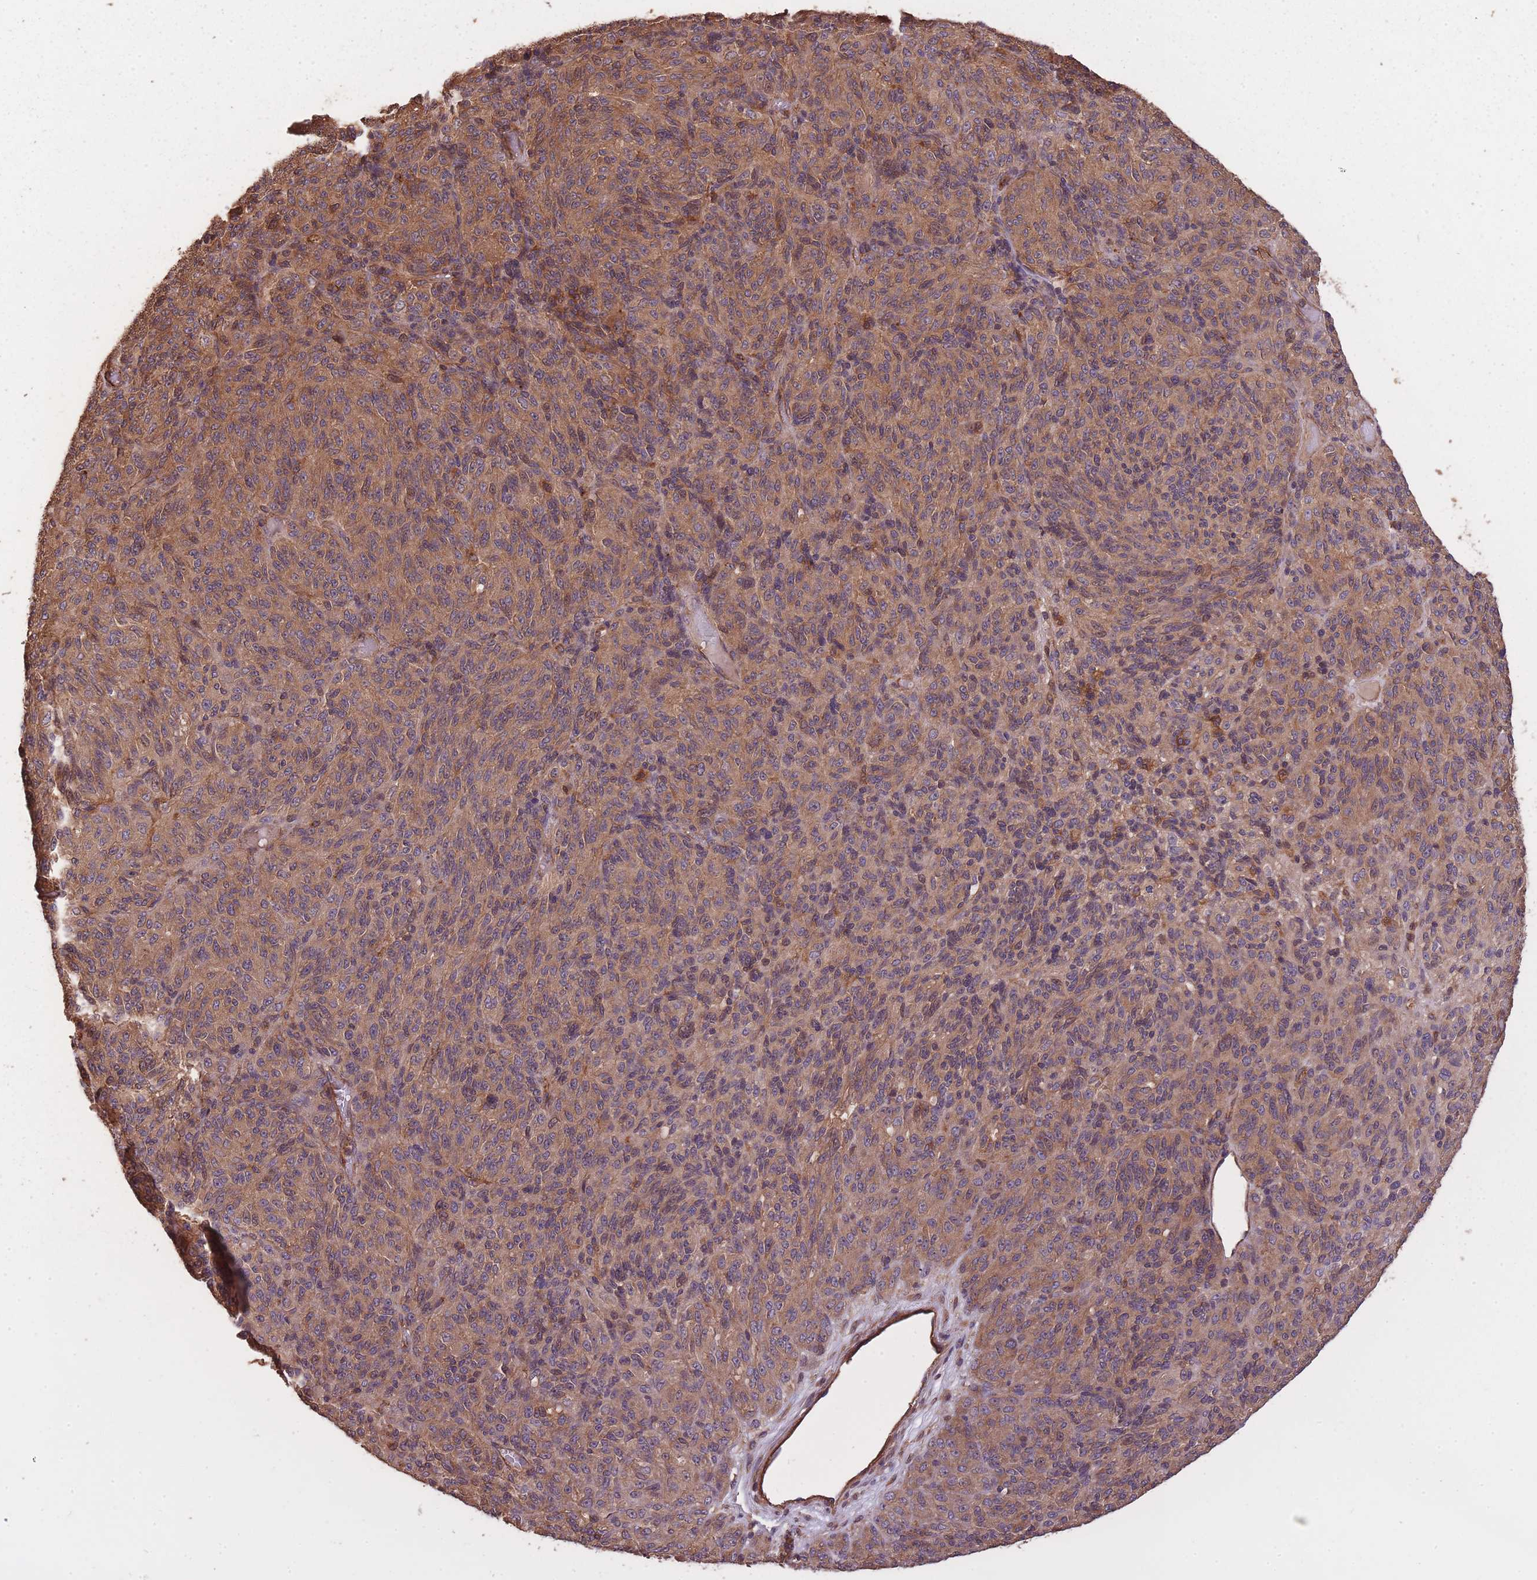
{"staining": {"intensity": "moderate", "quantity": ">75%", "location": "cytoplasmic/membranous"}, "tissue": "melanoma", "cell_type": "Tumor cells", "image_type": "cancer", "snomed": [{"axis": "morphology", "description": "Malignant melanoma, Metastatic site"}, {"axis": "topography", "description": "Brain"}], "caption": "IHC histopathology image of human melanoma stained for a protein (brown), which demonstrates medium levels of moderate cytoplasmic/membranous positivity in approximately >75% of tumor cells.", "gene": "ARMH3", "patient": {"sex": "female", "age": 56}}